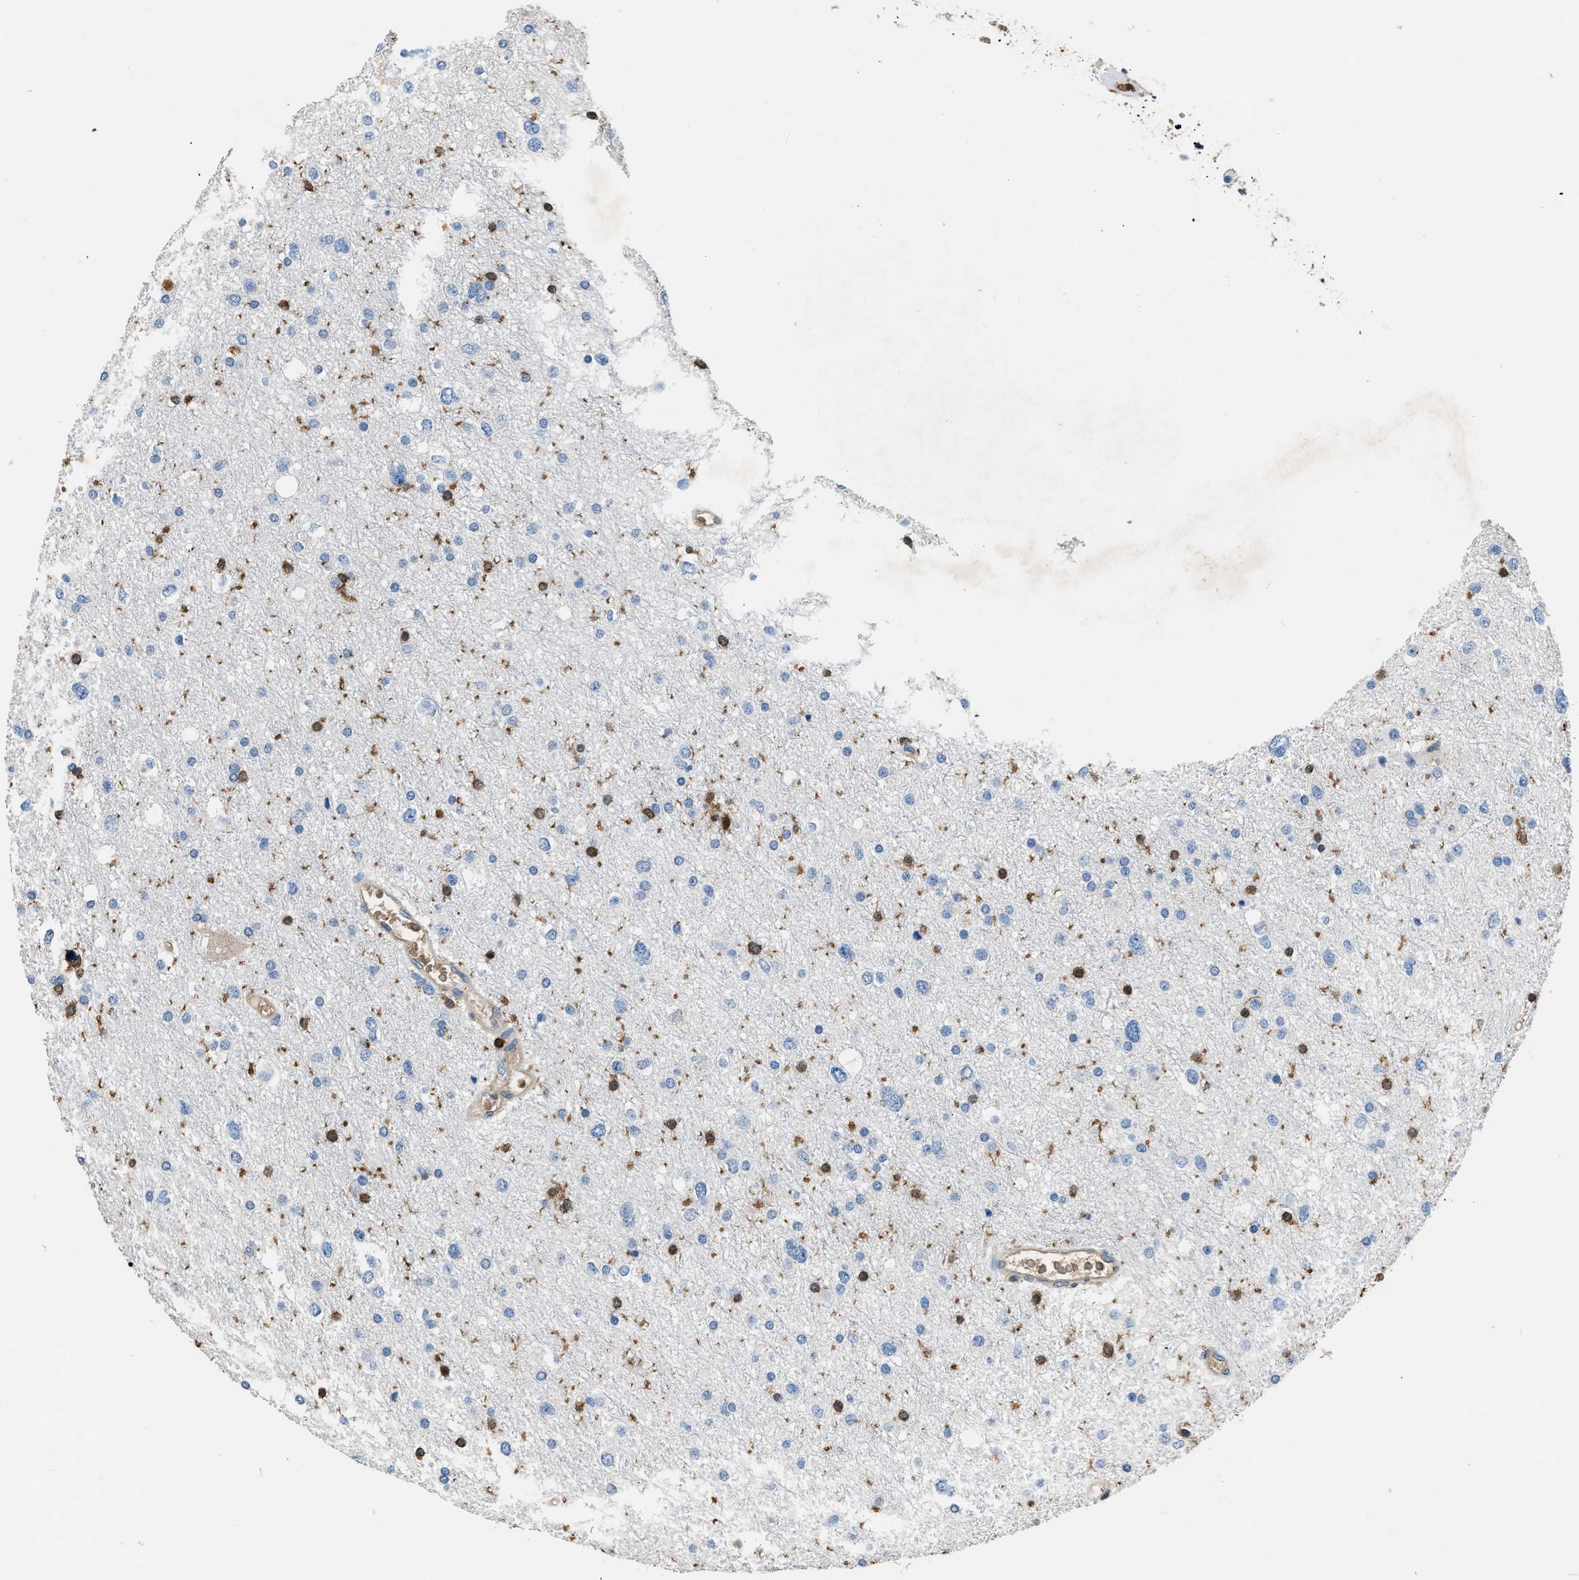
{"staining": {"intensity": "strong", "quantity": "<25%", "location": "nuclear"}, "tissue": "glioma", "cell_type": "Tumor cells", "image_type": "cancer", "snomed": [{"axis": "morphology", "description": "Glioma, malignant, Low grade"}, {"axis": "topography", "description": "Brain"}], "caption": "The histopathology image shows a brown stain indicating the presence of a protein in the nuclear of tumor cells in malignant glioma (low-grade). (DAB IHC, brown staining for protein, blue staining for nuclei).", "gene": "ARHGDIB", "patient": {"sex": "female", "age": 37}}